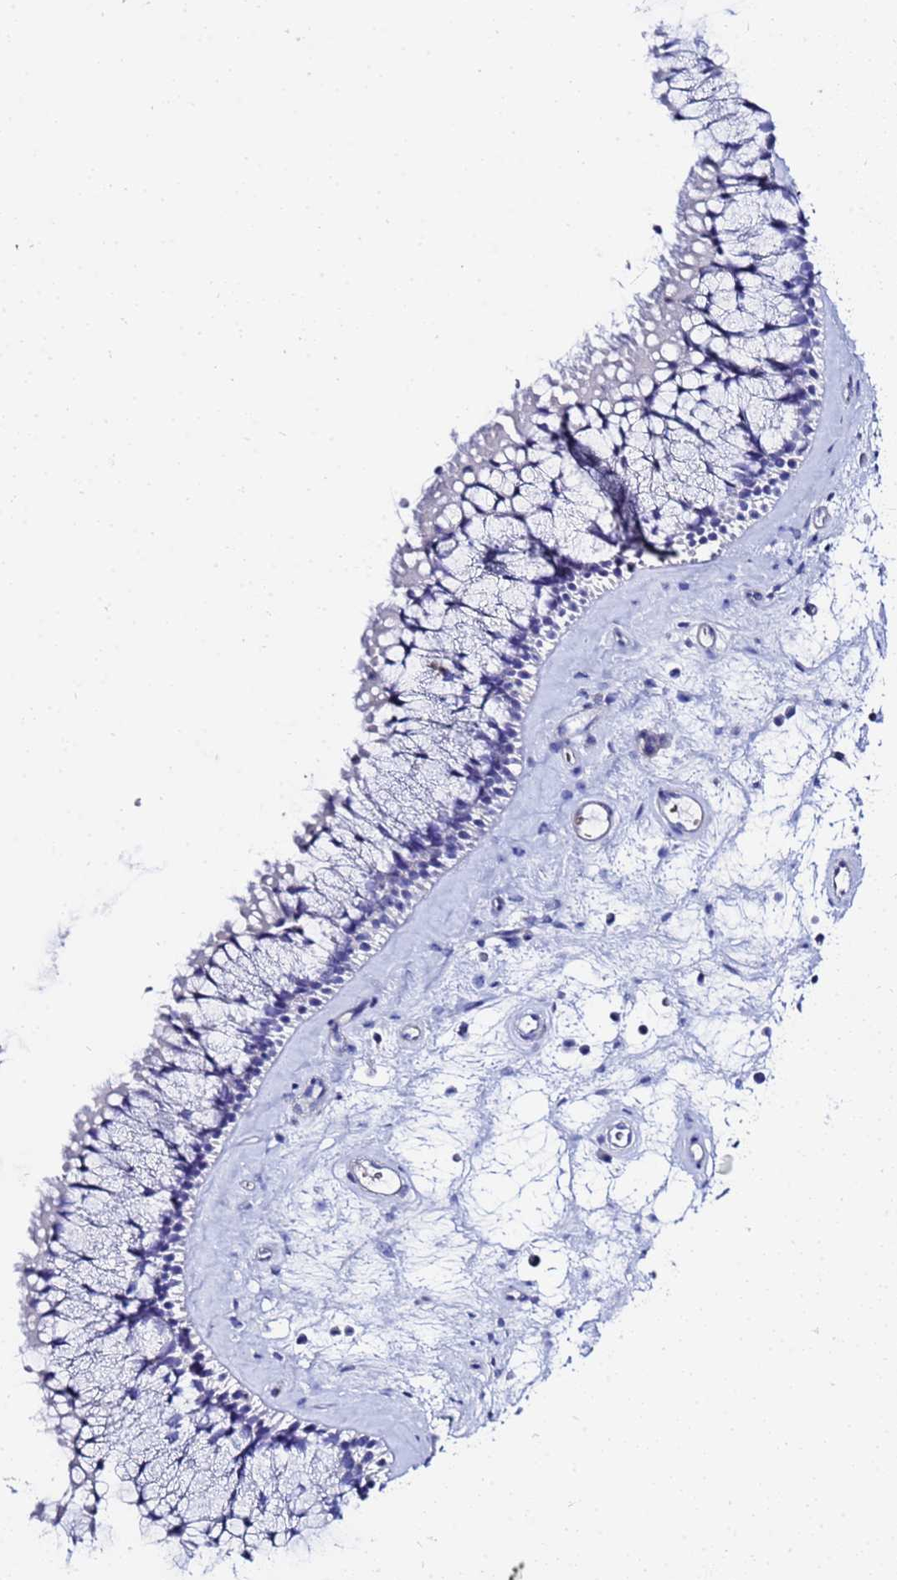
{"staining": {"intensity": "negative", "quantity": "none", "location": "none"}, "tissue": "nasopharynx", "cell_type": "Respiratory epithelial cells", "image_type": "normal", "snomed": [{"axis": "morphology", "description": "Normal tissue, NOS"}, {"axis": "topography", "description": "Nasopharynx"}], "caption": "Immunohistochemistry of benign human nasopharynx reveals no expression in respiratory epithelial cells. The staining was performed using DAB (3,3'-diaminobenzidine) to visualize the protein expression in brown, while the nuclei were stained in blue with hematoxylin (Magnification: 20x).", "gene": "ZNF26", "patient": {"sex": "male", "age": 64}}